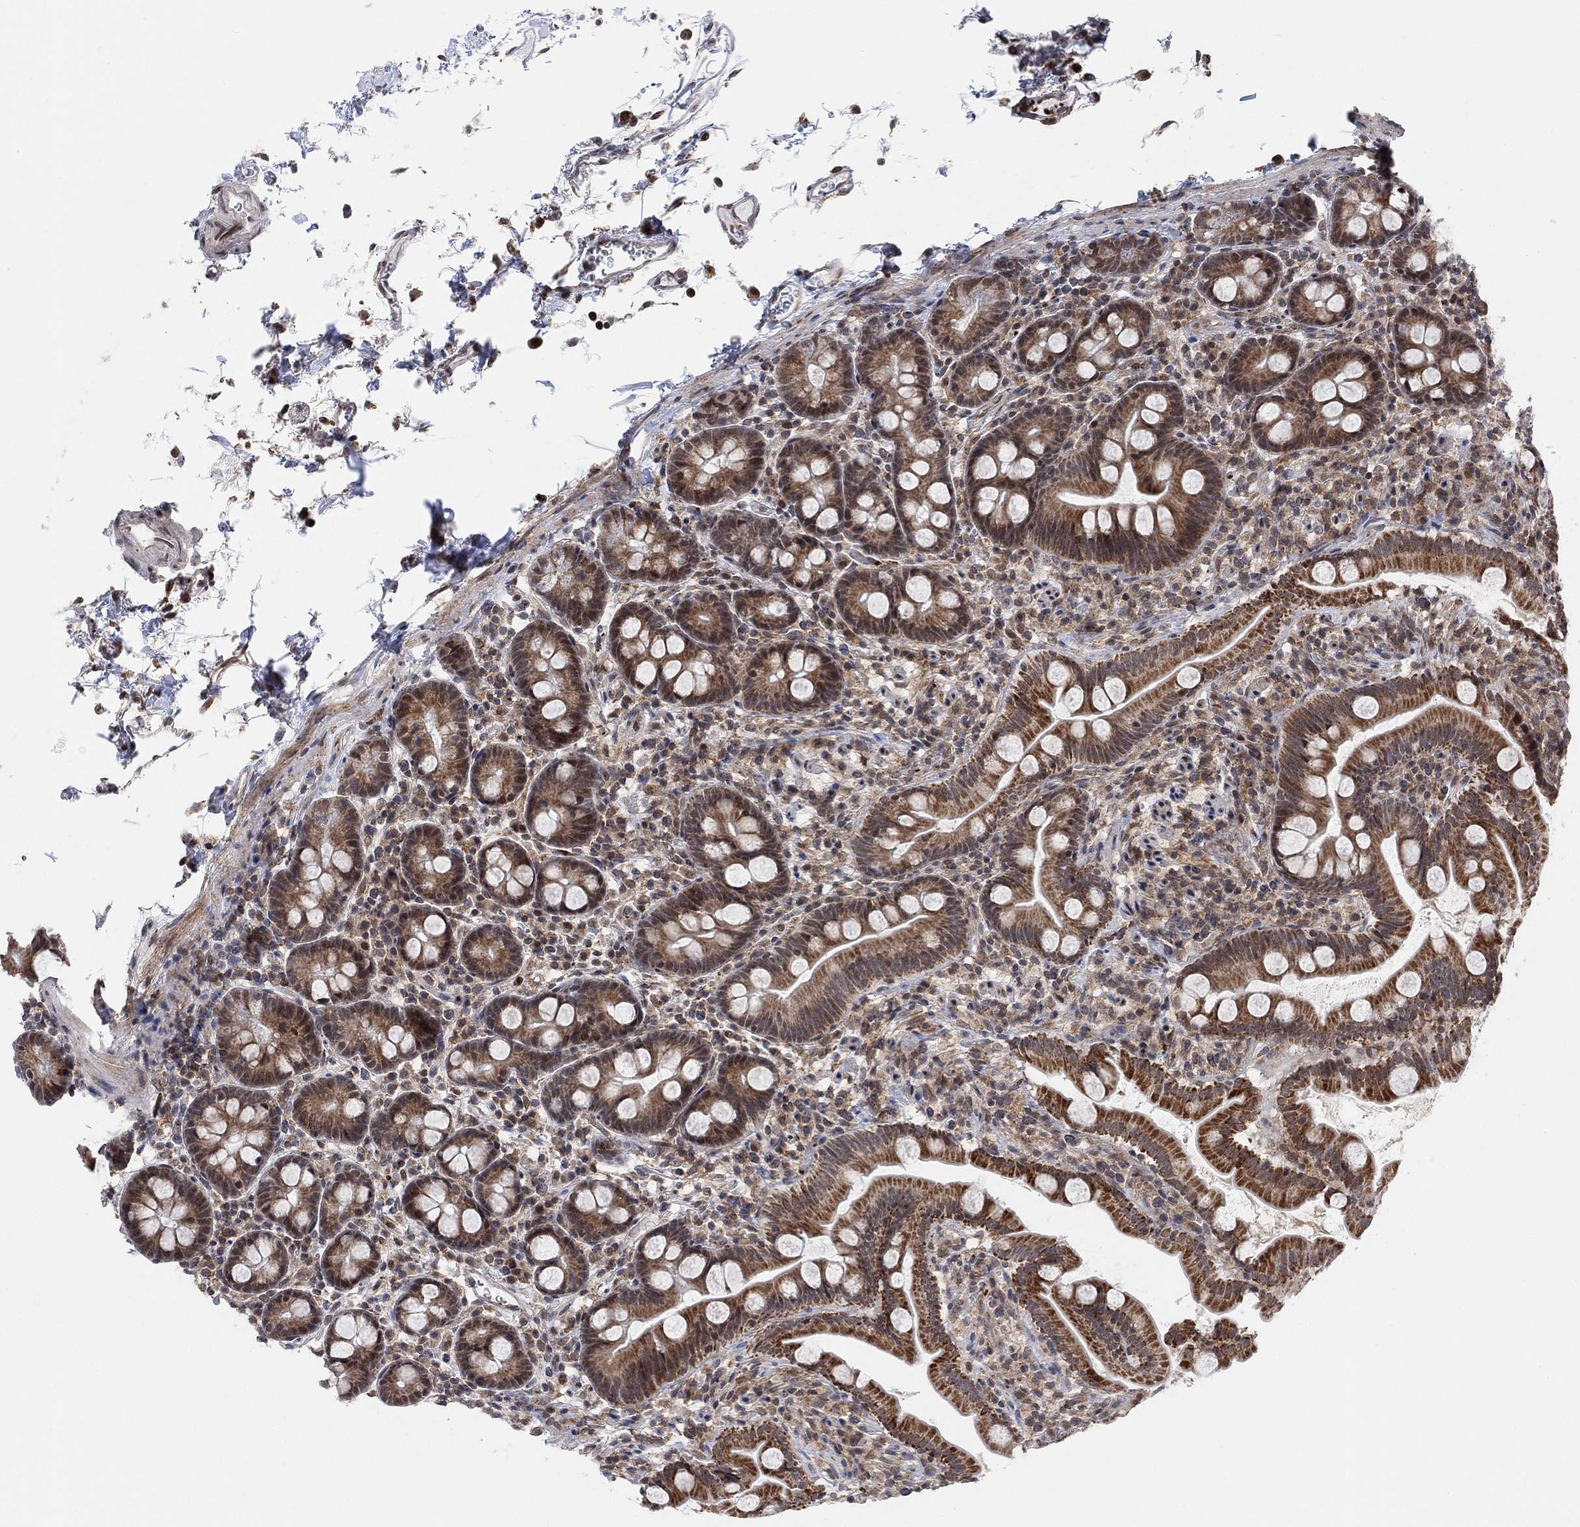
{"staining": {"intensity": "moderate", "quantity": ">75%", "location": "cytoplasmic/membranous"}, "tissue": "small intestine", "cell_type": "Glandular cells", "image_type": "normal", "snomed": [{"axis": "morphology", "description": "Normal tissue, NOS"}, {"axis": "topography", "description": "Small intestine"}], "caption": "High-magnification brightfield microscopy of unremarkable small intestine stained with DAB (brown) and counterstained with hematoxylin (blue). glandular cells exhibit moderate cytoplasmic/membranous expression is appreciated in about>75% of cells. (DAB (3,3'-diaminobenzidine) IHC with brightfield microscopy, high magnification).", "gene": "PWWP2B", "patient": {"sex": "female", "age": 44}}